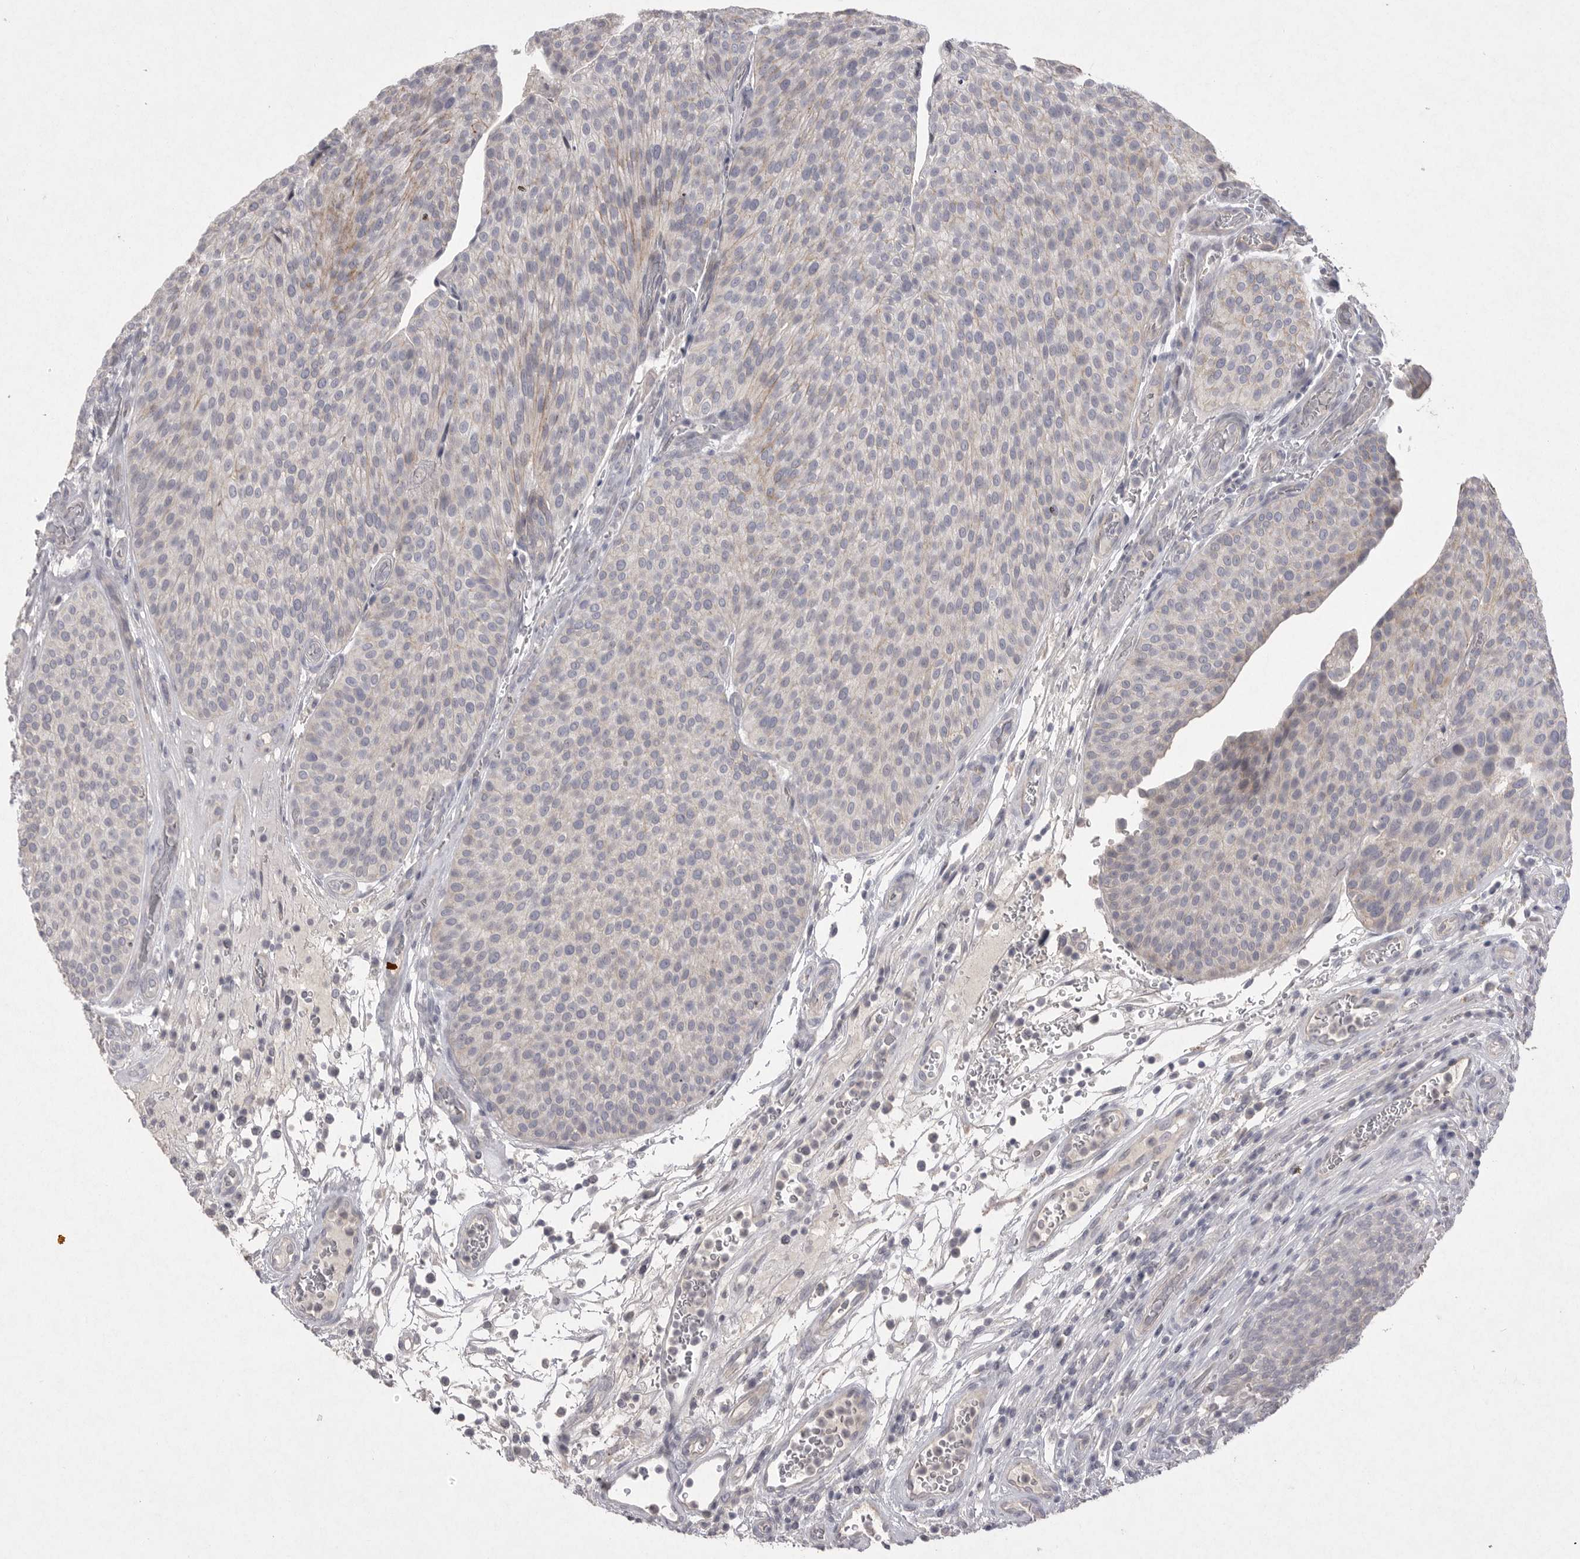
{"staining": {"intensity": "weak", "quantity": "<25%", "location": "cytoplasmic/membranous"}, "tissue": "urothelial cancer", "cell_type": "Tumor cells", "image_type": "cancer", "snomed": [{"axis": "morphology", "description": "Normal tissue, NOS"}, {"axis": "morphology", "description": "Urothelial carcinoma, Low grade"}, {"axis": "topography", "description": "Smooth muscle"}, {"axis": "topography", "description": "Urinary bladder"}], "caption": "Immunohistochemical staining of human low-grade urothelial carcinoma reveals no significant expression in tumor cells.", "gene": "VANGL2", "patient": {"sex": "male", "age": 60}}